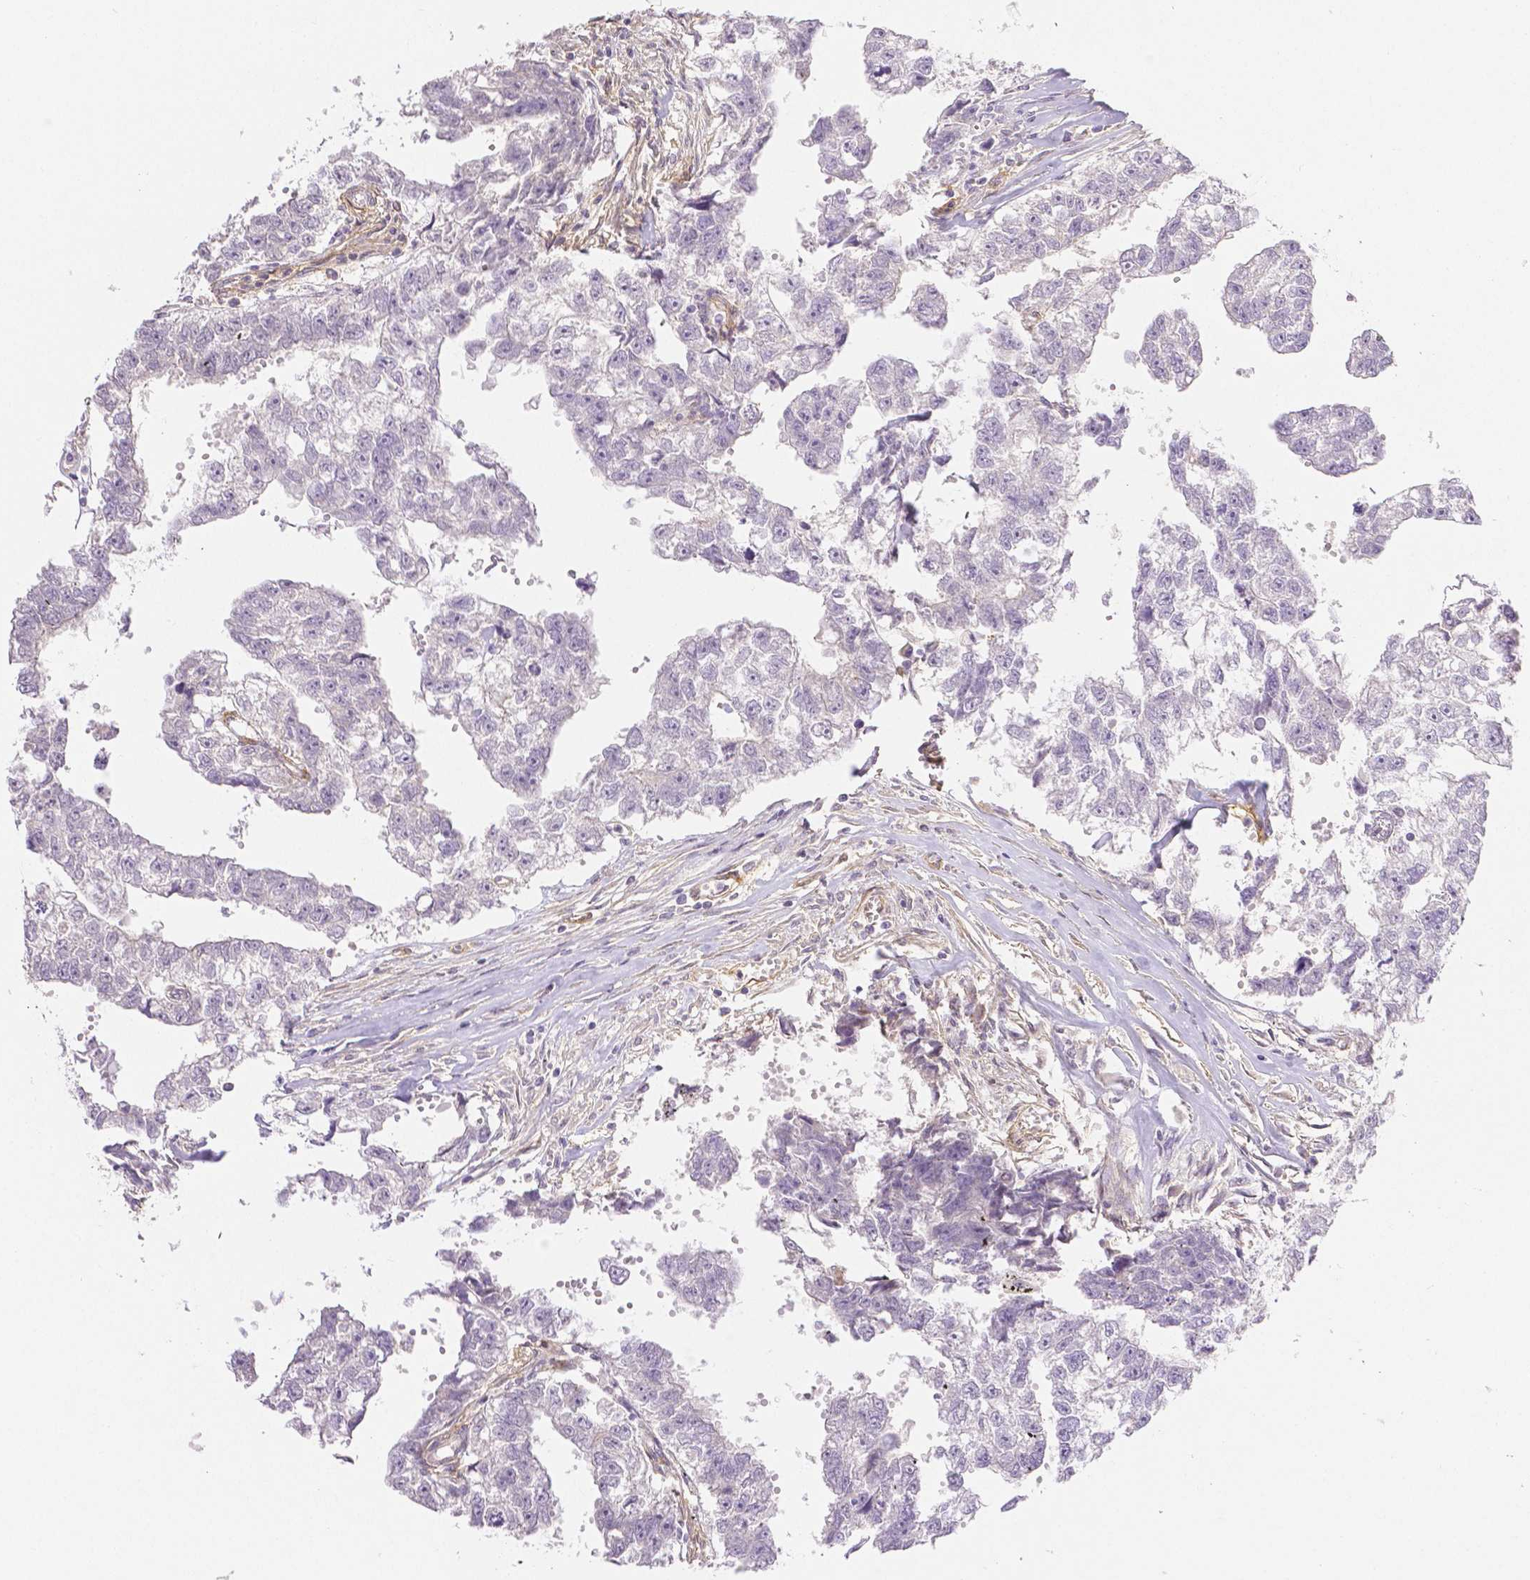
{"staining": {"intensity": "negative", "quantity": "none", "location": "none"}, "tissue": "testis cancer", "cell_type": "Tumor cells", "image_type": "cancer", "snomed": [{"axis": "morphology", "description": "Carcinoma, Embryonal, NOS"}, {"axis": "morphology", "description": "Teratoma, malignant, NOS"}, {"axis": "topography", "description": "Testis"}], "caption": "DAB immunohistochemical staining of human embryonal carcinoma (testis) displays no significant expression in tumor cells.", "gene": "THY1", "patient": {"sex": "male", "age": 44}}